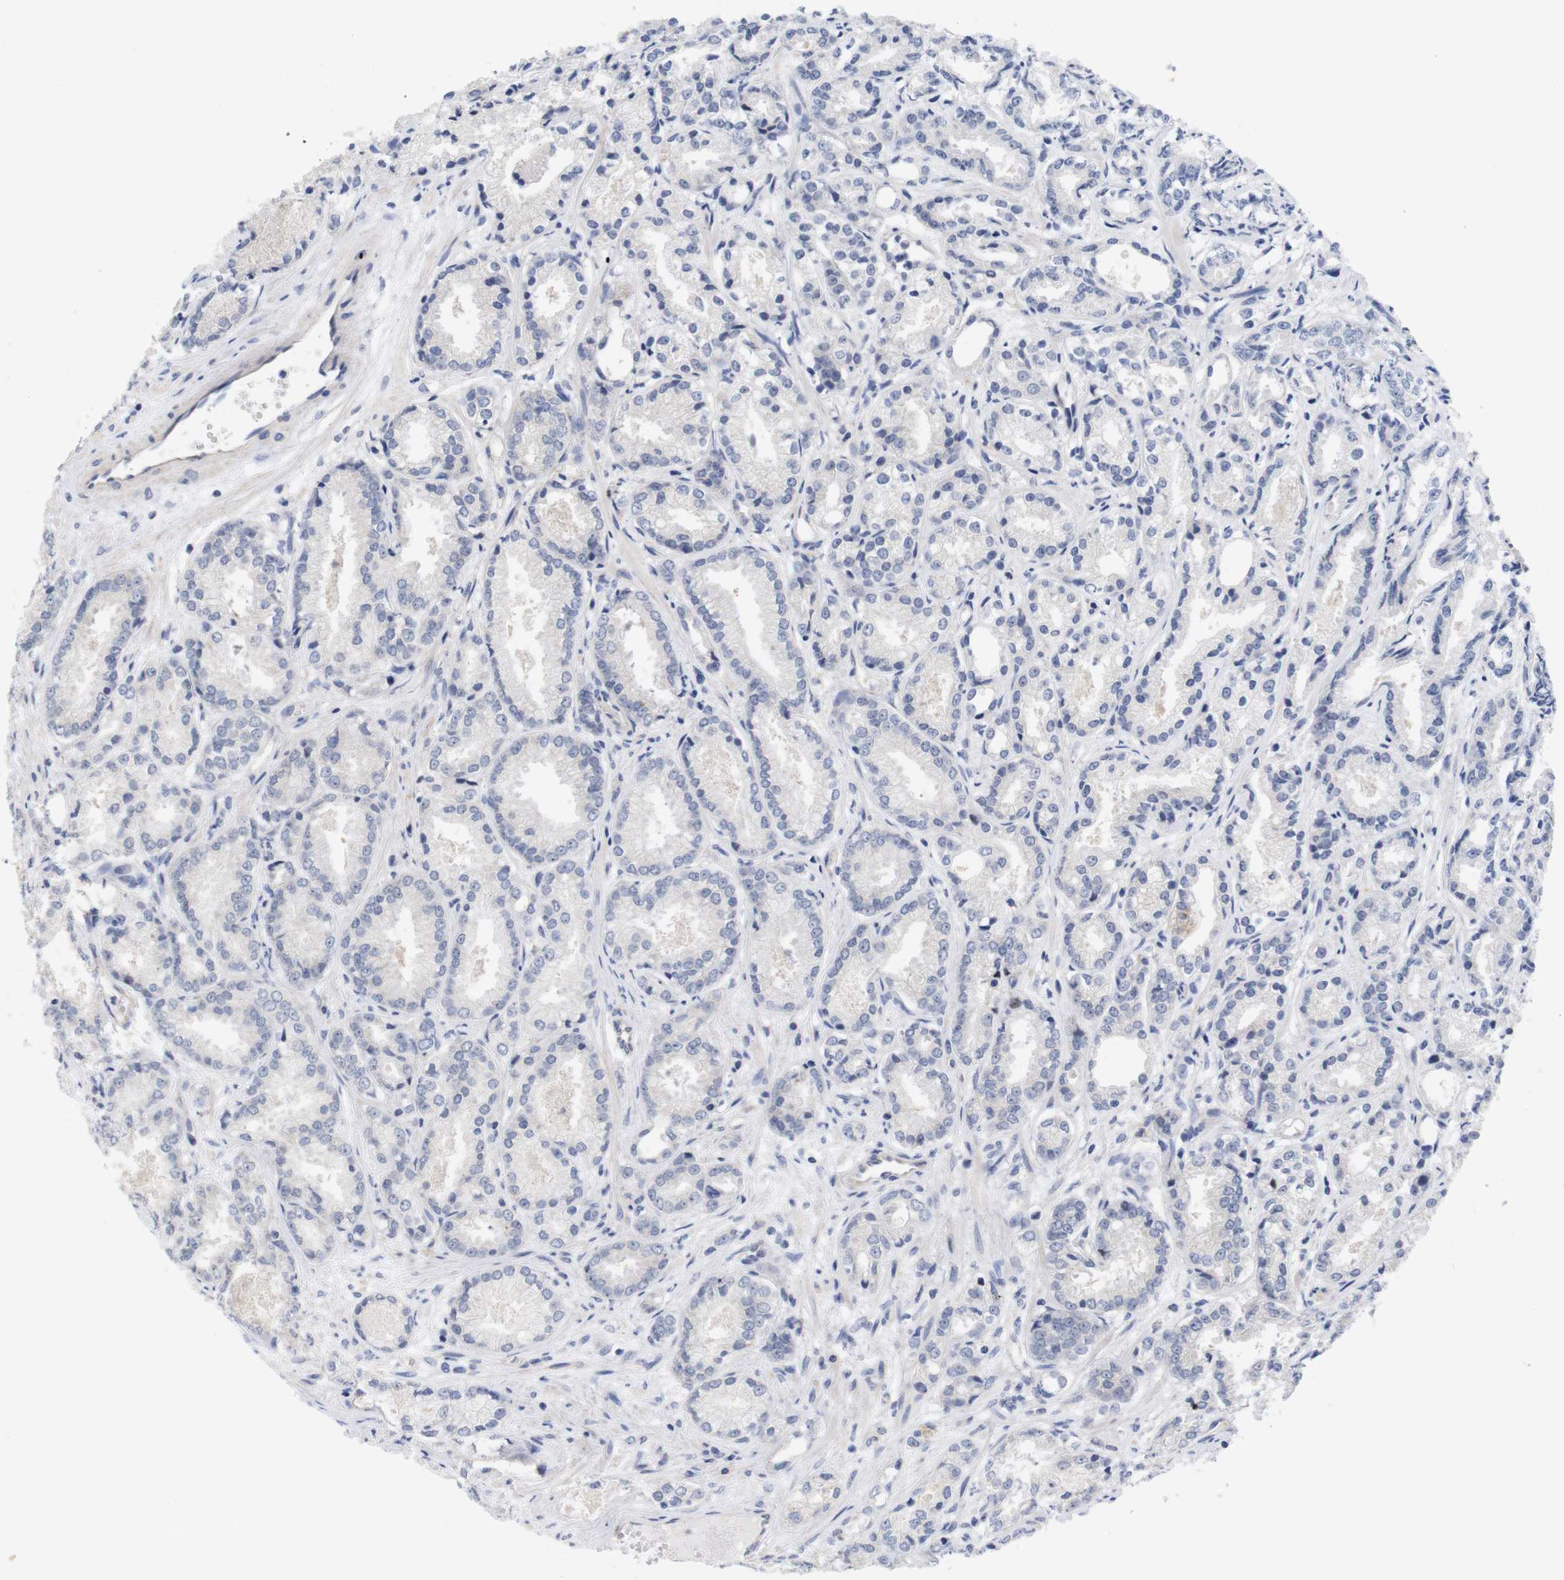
{"staining": {"intensity": "negative", "quantity": "none", "location": "none"}, "tissue": "prostate cancer", "cell_type": "Tumor cells", "image_type": "cancer", "snomed": [{"axis": "morphology", "description": "Adenocarcinoma, Low grade"}, {"axis": "topography", "description": "Prostate"}], "caption": "Immunohistochemical staining of human adenocarcinoma (low-grade) (prostate) displays no significant staining in tumor cells.", "gene": "TNNI3", "patient": {"sex": "male", "age": 72}}